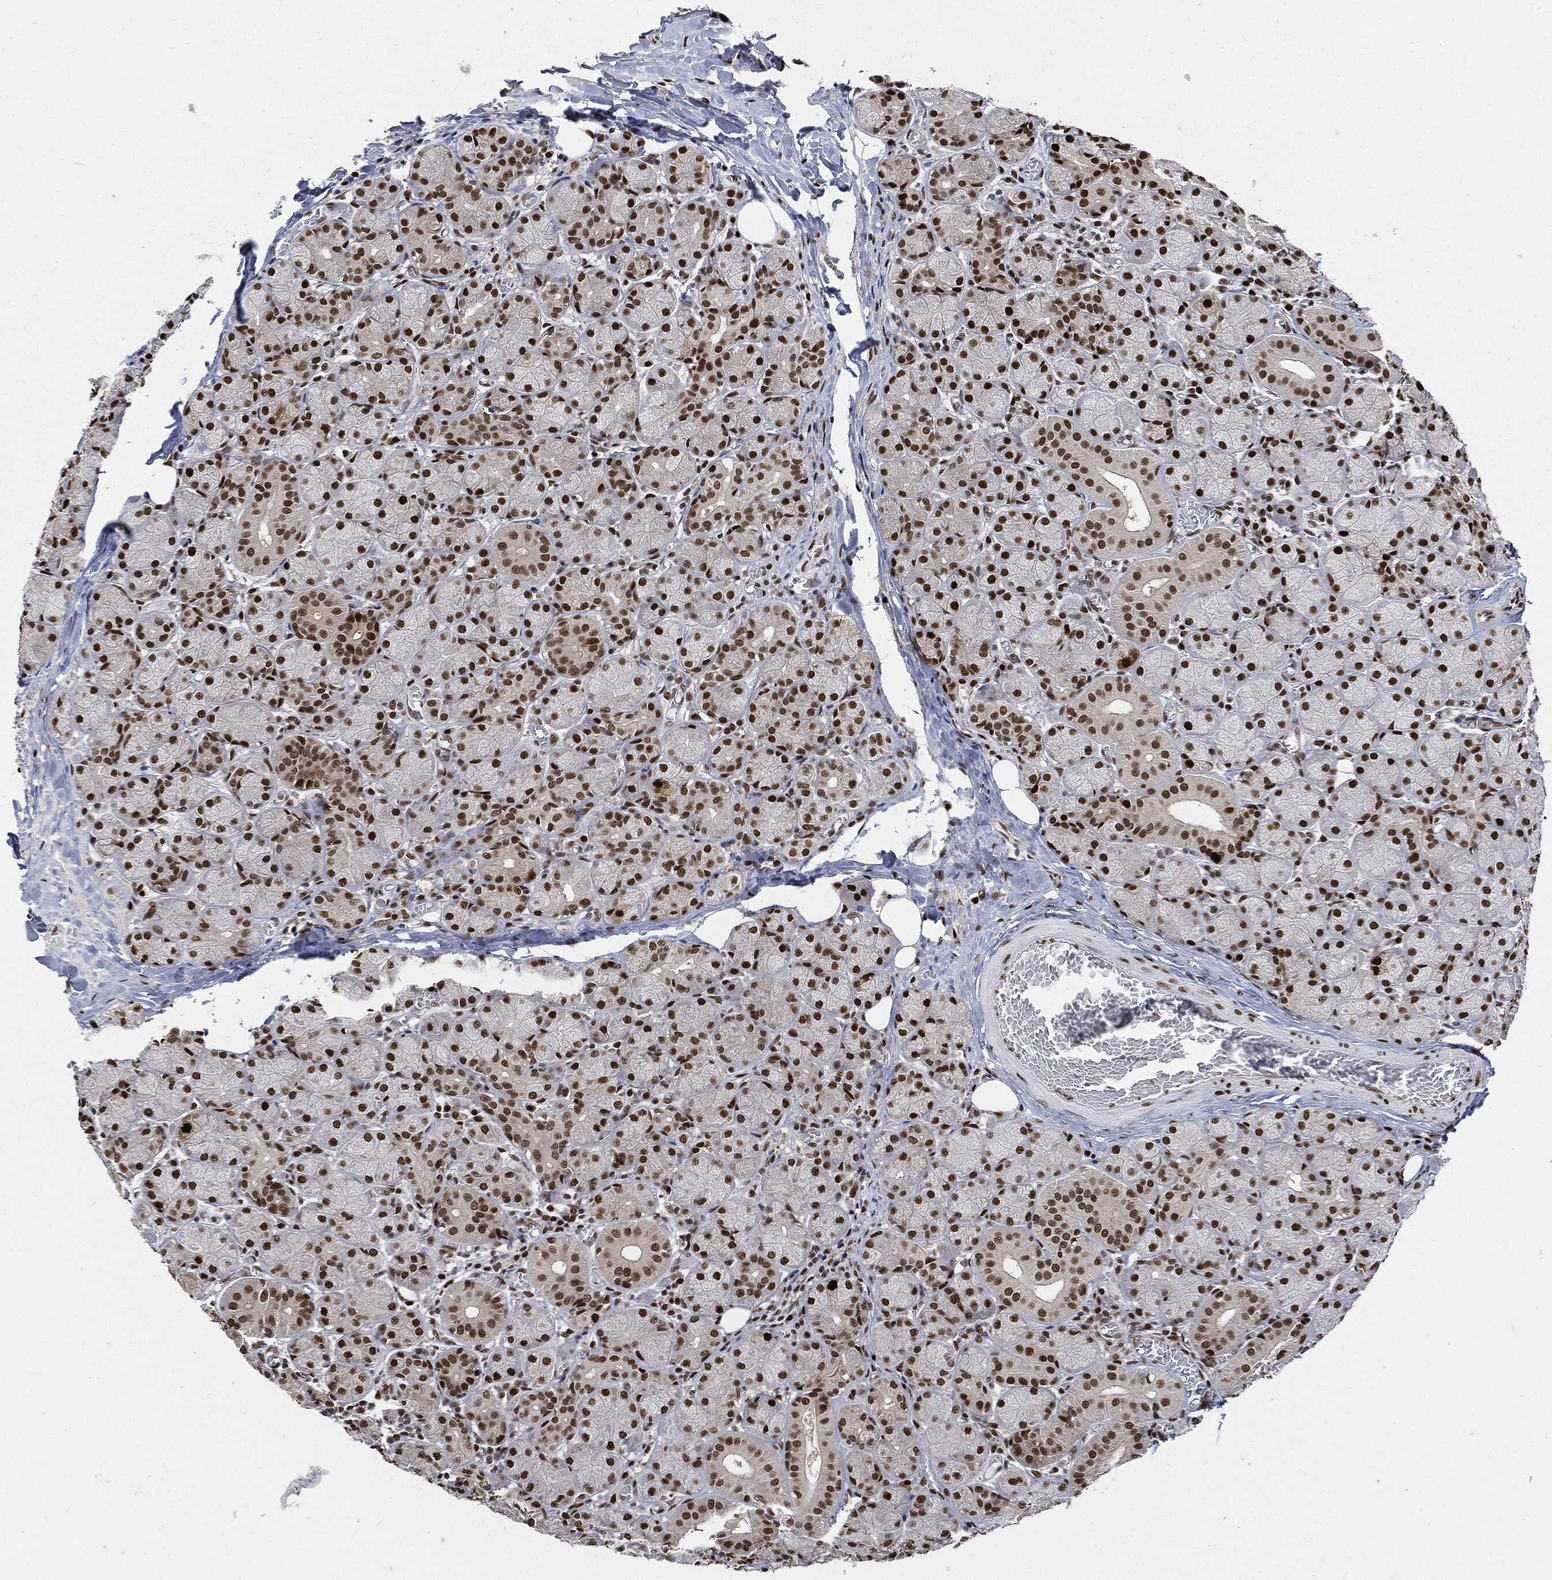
{"staining": {"intensity": "strong", "quantity": ">75%", "location": "nuclear"}, "tissue": "salivary gland", "cell_type": "Glandular cells", "image_type": "normal", "snomed": [{"axis": "morphology", "description": "Normal tissue, NOS"}, {"axis": "topography", "description": "Salivary gland"}, {"axis": "topography", "description": "Peripheral nerve tissue"}], "caption": "A brown stain highlights strong nuclear expression of a protein in glandular cells of unremarkable human salivary gland.", "gene": "PCNA", "patient": {"sex": "female", "age": 24}}